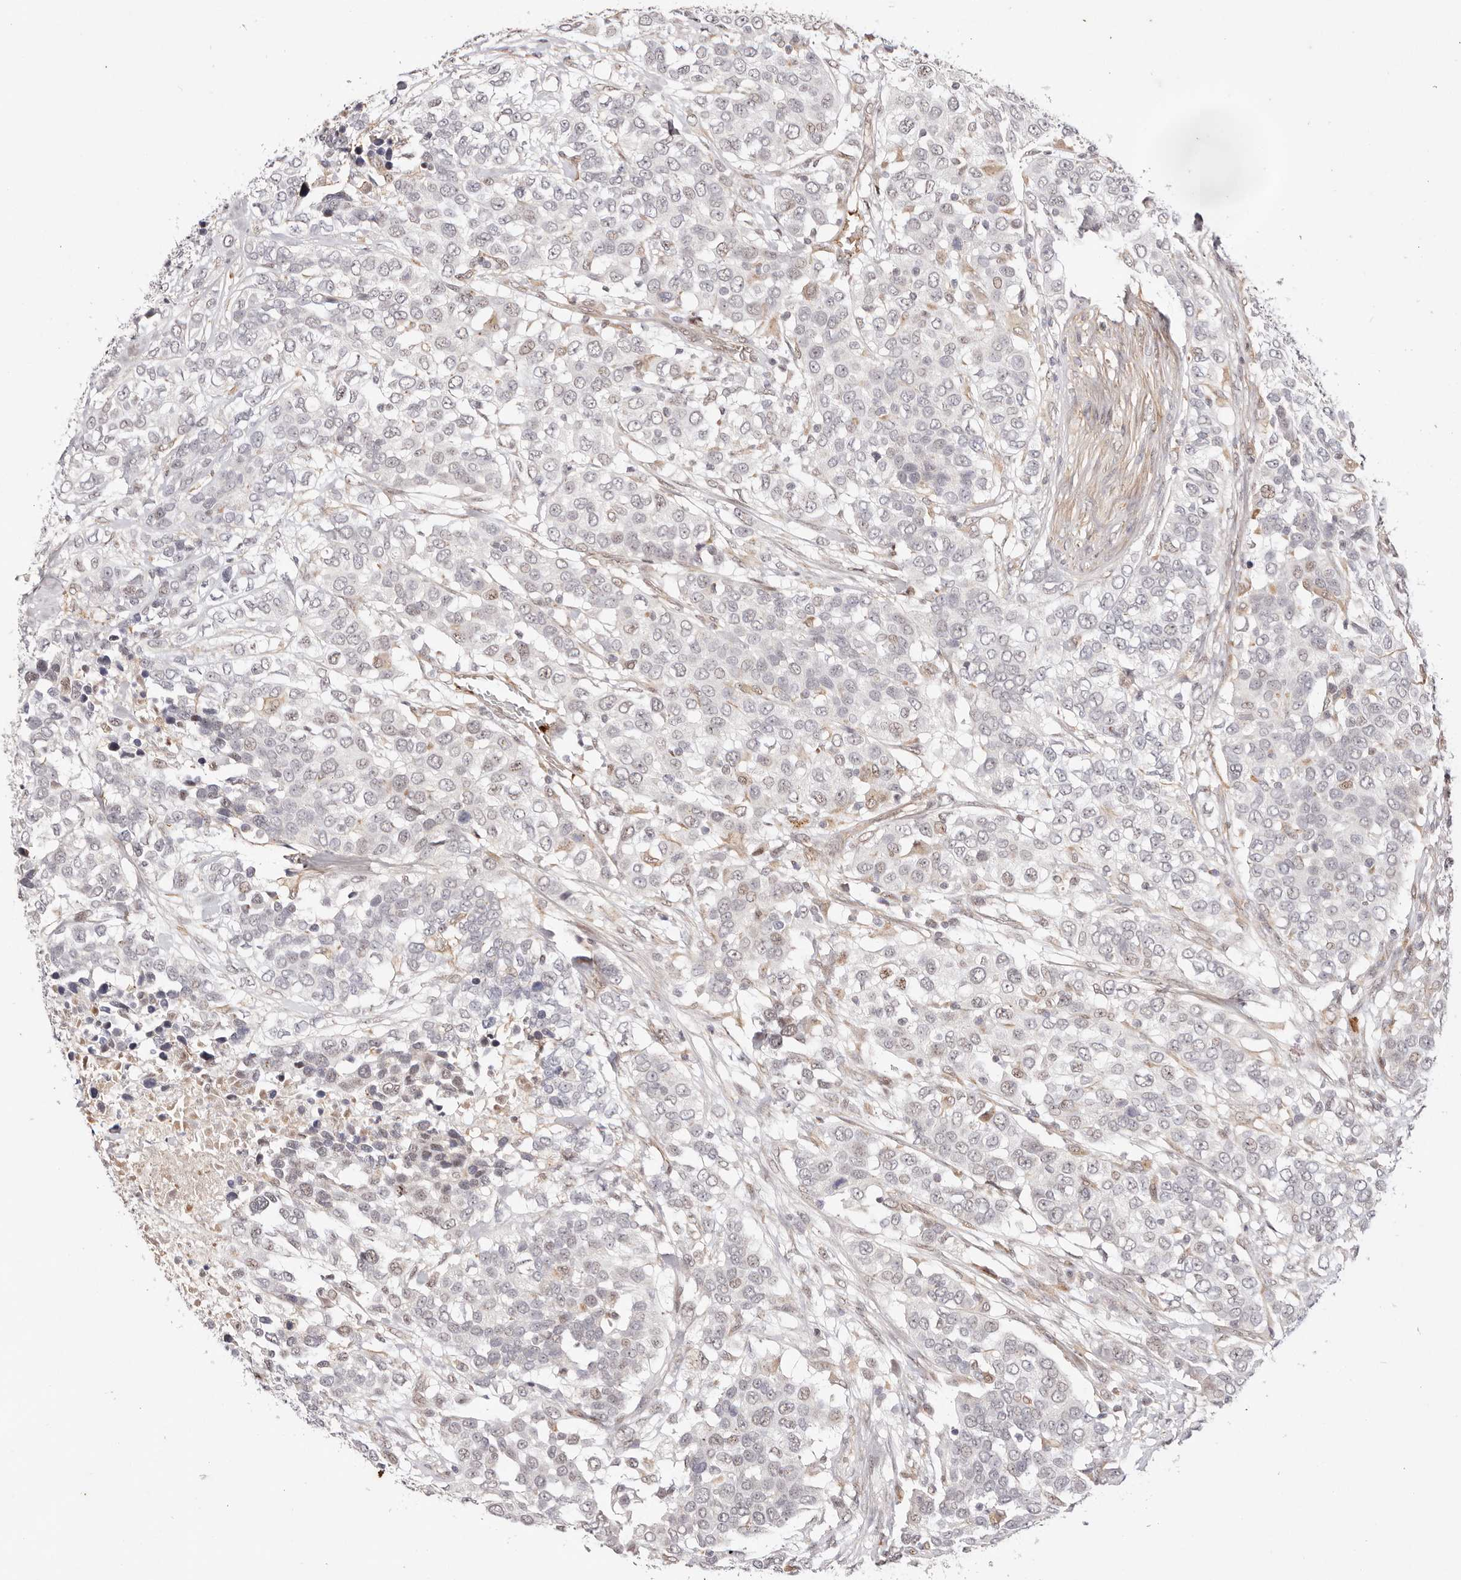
{"staining": {"intensity": "moderate", "quantity": "<25%", "location": "nuclear"}, "tissue": "urothelial cancer", "cell_type": "Tumor cells", "image_type": "cancer", "snomed": [{"axis": "morphology", "description": "Urothelial carcinoma, High grade"}, {"axis": "topography", "description": "Urinary bladder"}], "caption": "Human urothelial cancer stained for a protein (brown) displays moderate nuclear positive staining in approximately <25% of tumor cells.", "gene": "WRN", "patient": {"sex": "female", "age": 80}}